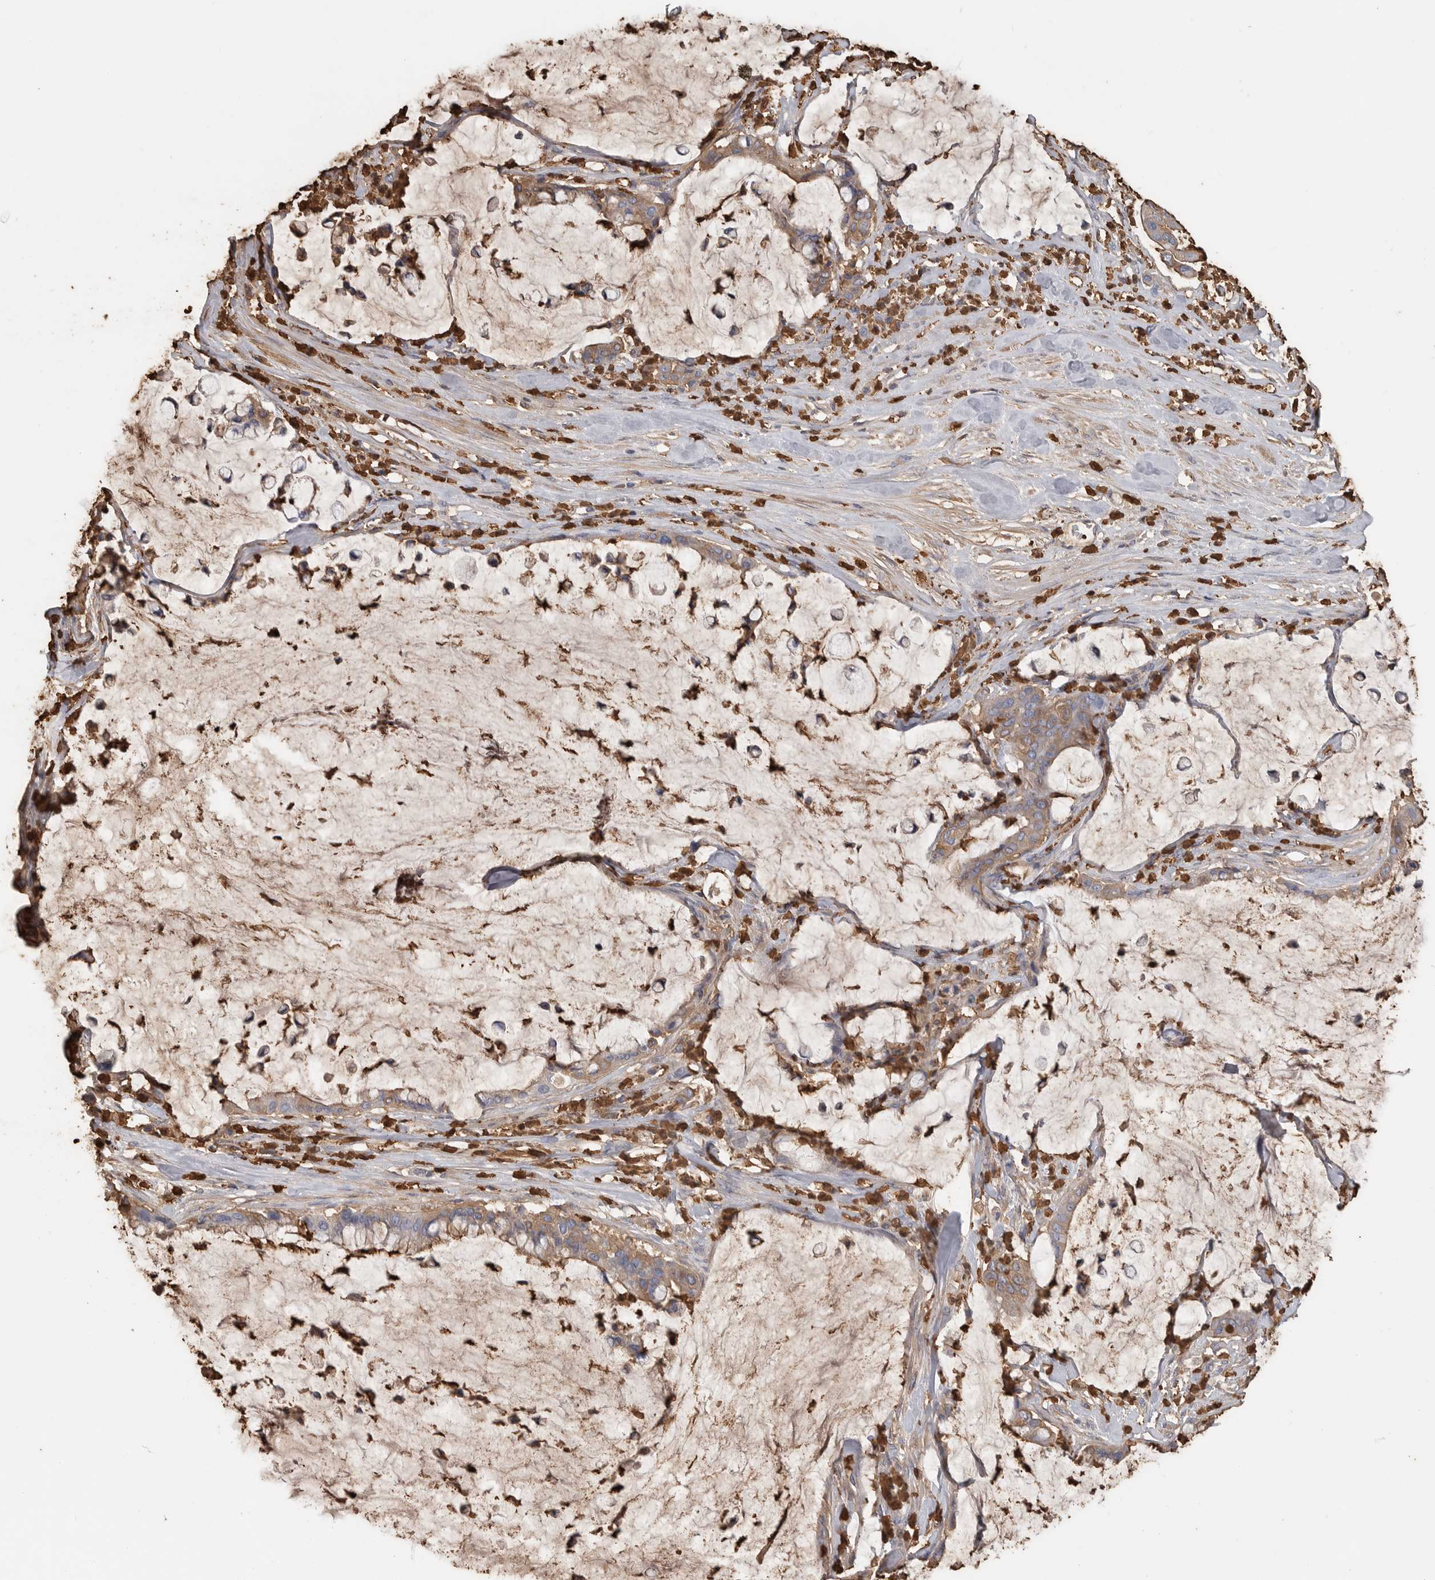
{"staining": {"intensity": "moderate", "quantity": ">75%", "location": "cytoplasmic/membranous"}, "tissue": "pancreatic cancer", "cell_type": "Tumor cells", "image_type": "cancer", "snomed": [{"axis": "morphology", "description": "Adenocarcinoma, NOS"}, {"axis": "topography", "description": "Pancreas"}], "caption": "The image exhibits immunohistochemical staining of adenocarcinoma (pancreatic). There is moderate cytoplasmic/membranous positivity is appreciated in about >75% of tumor cells. Using DAB (3,3'-diaminobenzidine) (brown) and hematoxylin (blue) stains, captured at high magnification using brightfield microscopy.", "gene": "CYB561D1", "patient": {"sex": "male", "age": 41}}